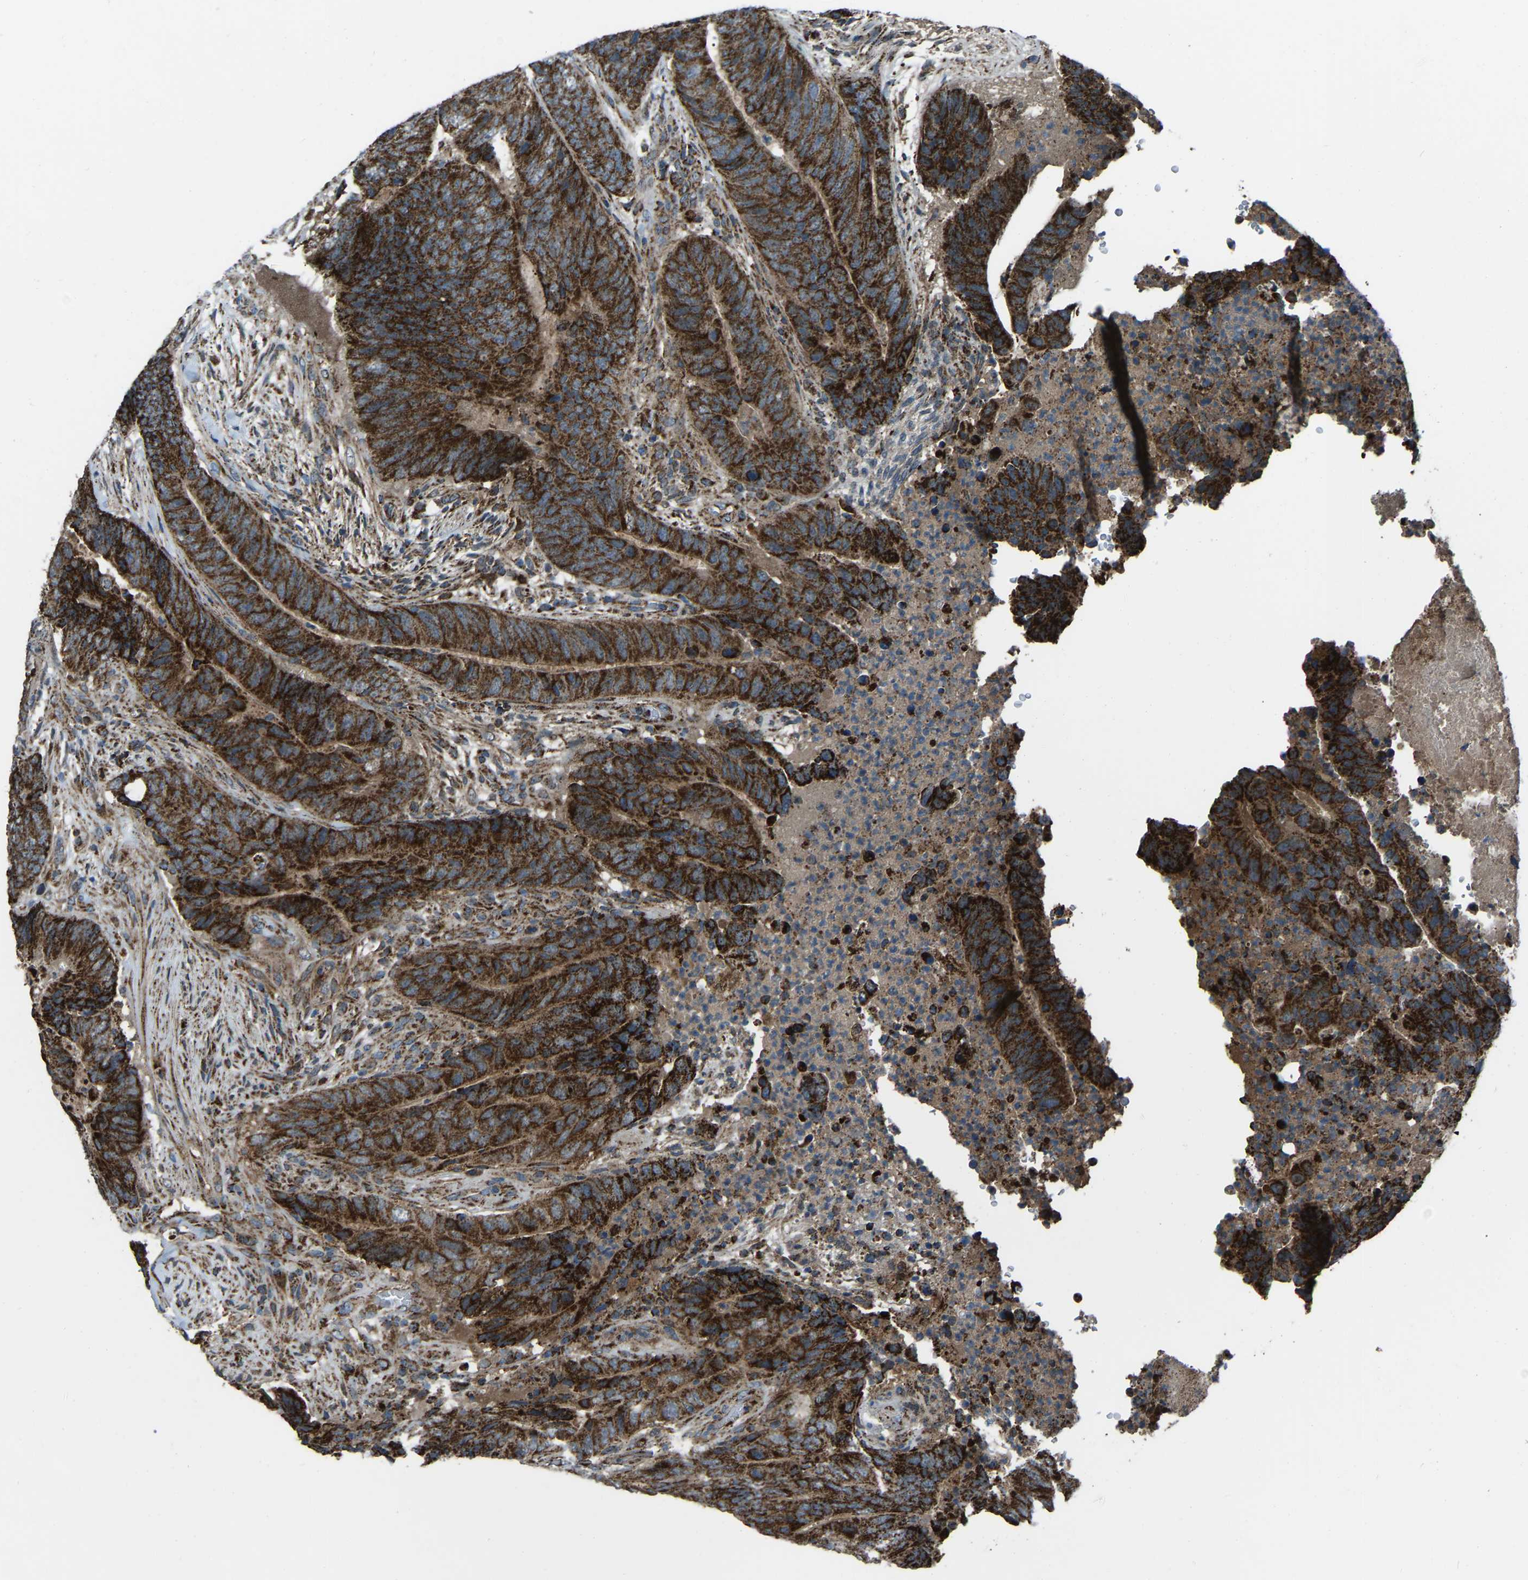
{"staining": {"intensity": "strong", "quantity": ">75%", "location": "cytoplasmic/membranous"}, "tissue": "colorectal cancer", "cell_type": "Tumor cells", "image_type": "cancer", "snomed": [{"axis": "morphology", "description": "Adenocarcinoma, NOS"}, {"axis": "topography", "description": "Colon"}], "caption": "Protein staining of colorectal cancer tissue displays strong cytoplasmic/membranous positivity in approximately >75% of tumor cells.", "gene": "AKR1A1", "patient": {"sex": "male", "age": 56}}